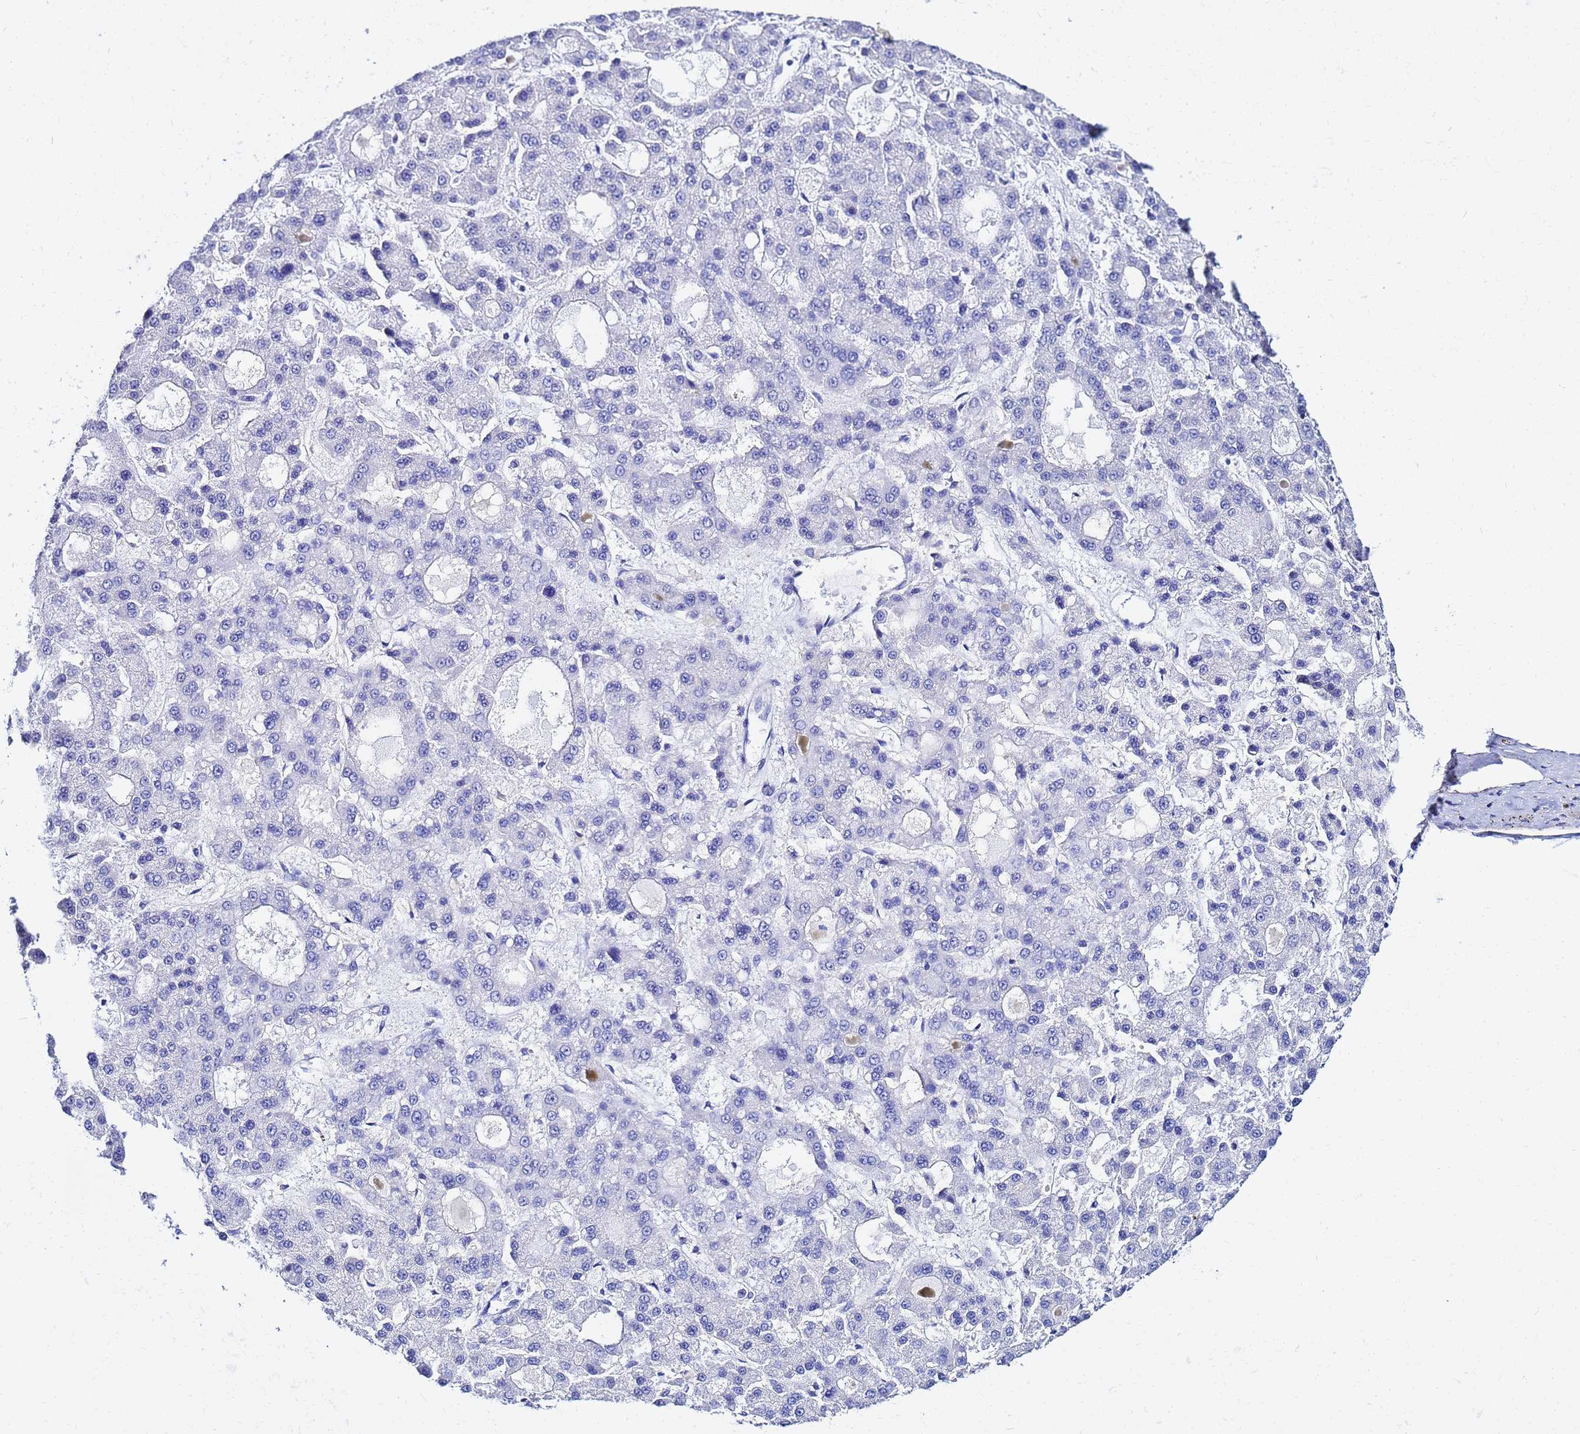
{"staining": {"intensity": "negative", "quantity": "none", "location": "none"}, "tissue": "liver cancer", "cell_type": "Tumor cells", "image_type": "cancer", "snomed": [{"axis": "morphology", "description": "Carcinoma, Hepatocellular, NOS"}, {"axis": "topography", "description": "Liver"}], "caption": "The IHC histopathology image has no significant staining in tumor cells of hepatocellular carcinoma (liver) tissue.", "gene": "LENG1", "patient": {"sex": "male", "age": 70}}